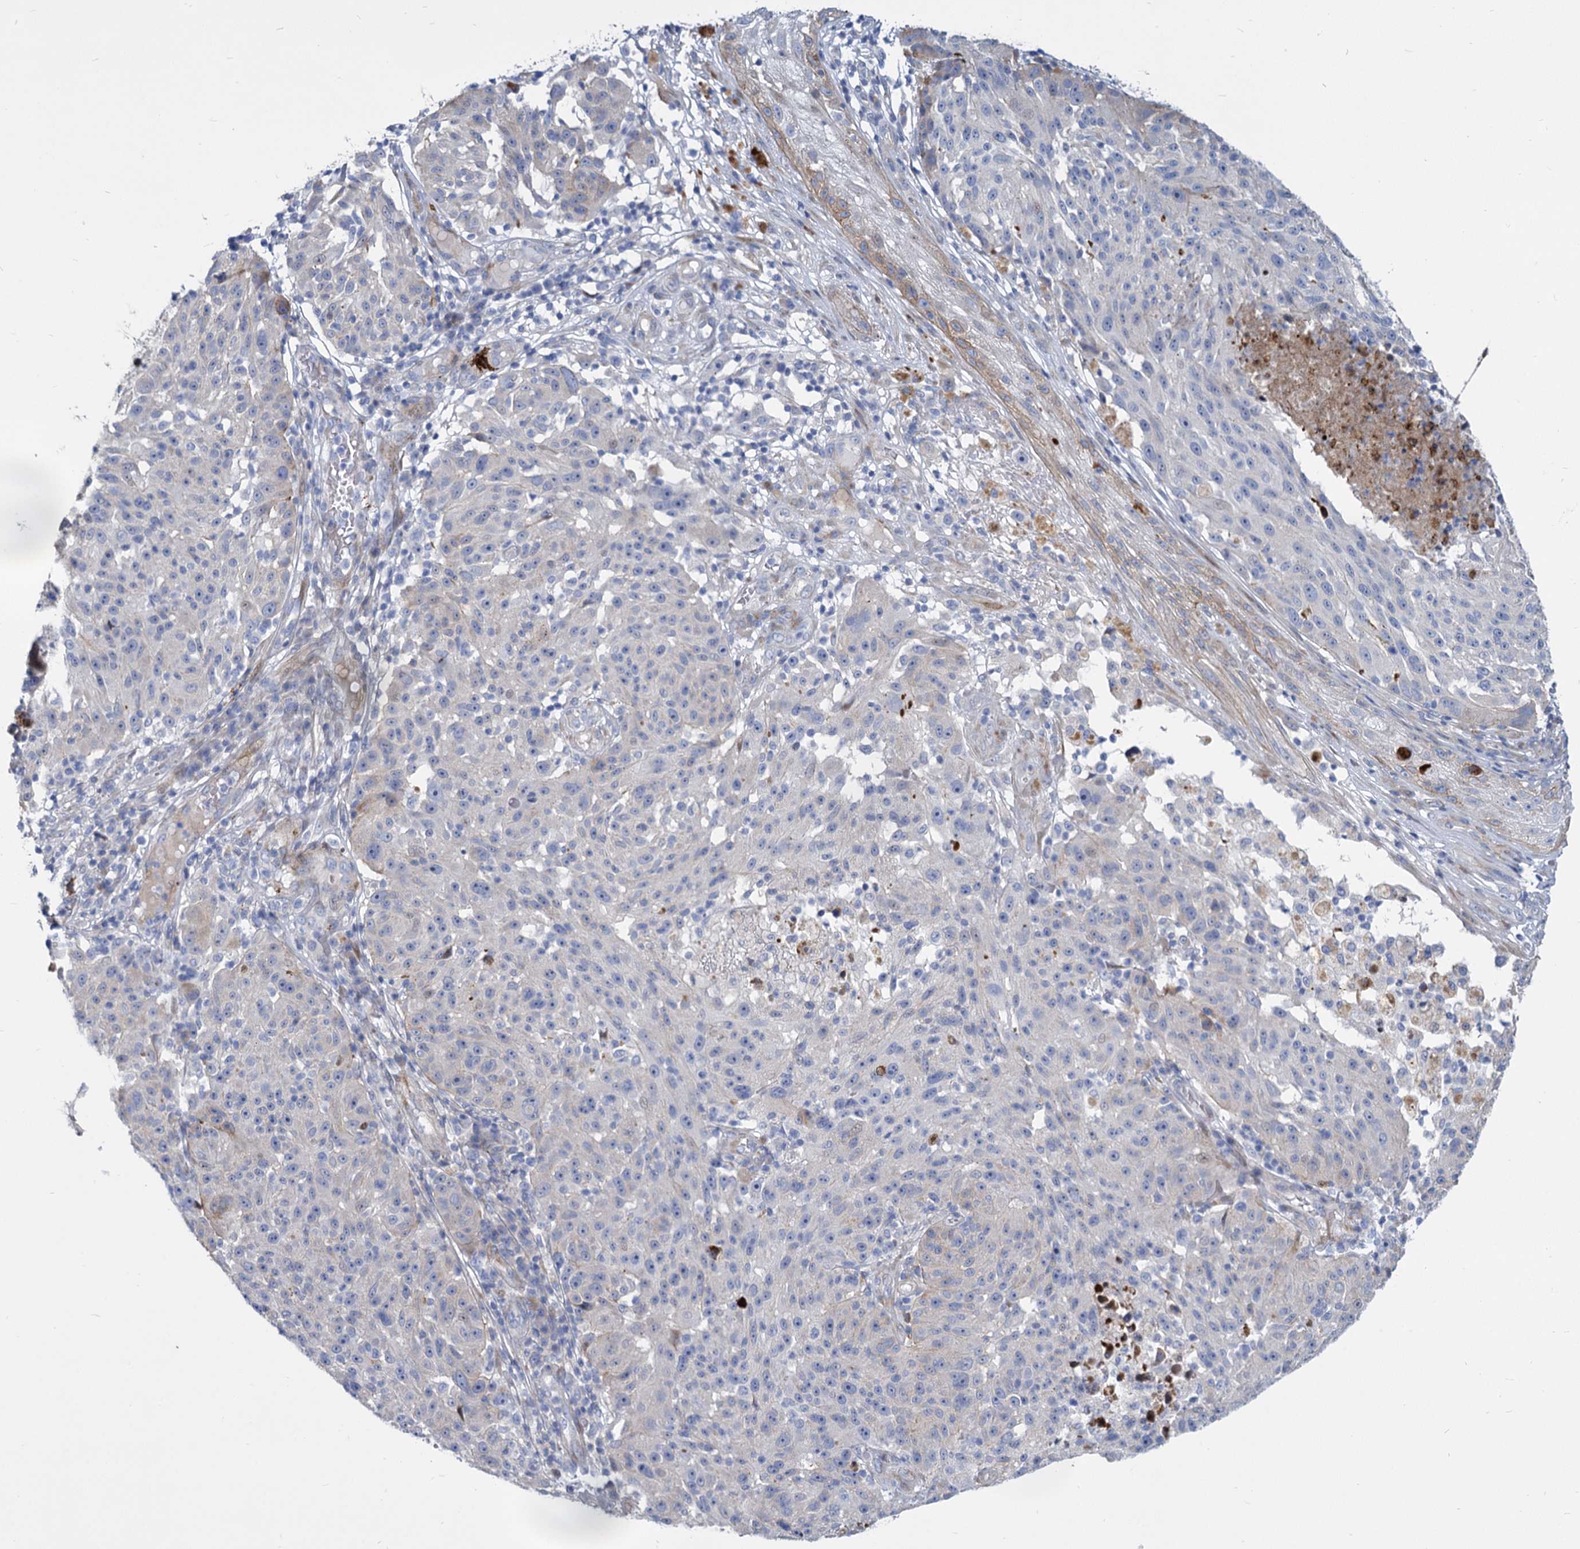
{"staining": {"intensity": "negative", "quantity": "none", "location": "none"}, "tissue": "melanoma", "cell_type": "Tumor cells", "image_type": "cancer", "snomed": [{"axis": "morphology", "description": "Malignant melanoma, NOS"}, {"axis": "topography", "description": "Skin"}], "caption": "Melanoma was stained to show a protein in brown. There is no significant staining in tumor cells.", "gene": "TRIM77", "patient": {"sex": "male", "age": 53}}